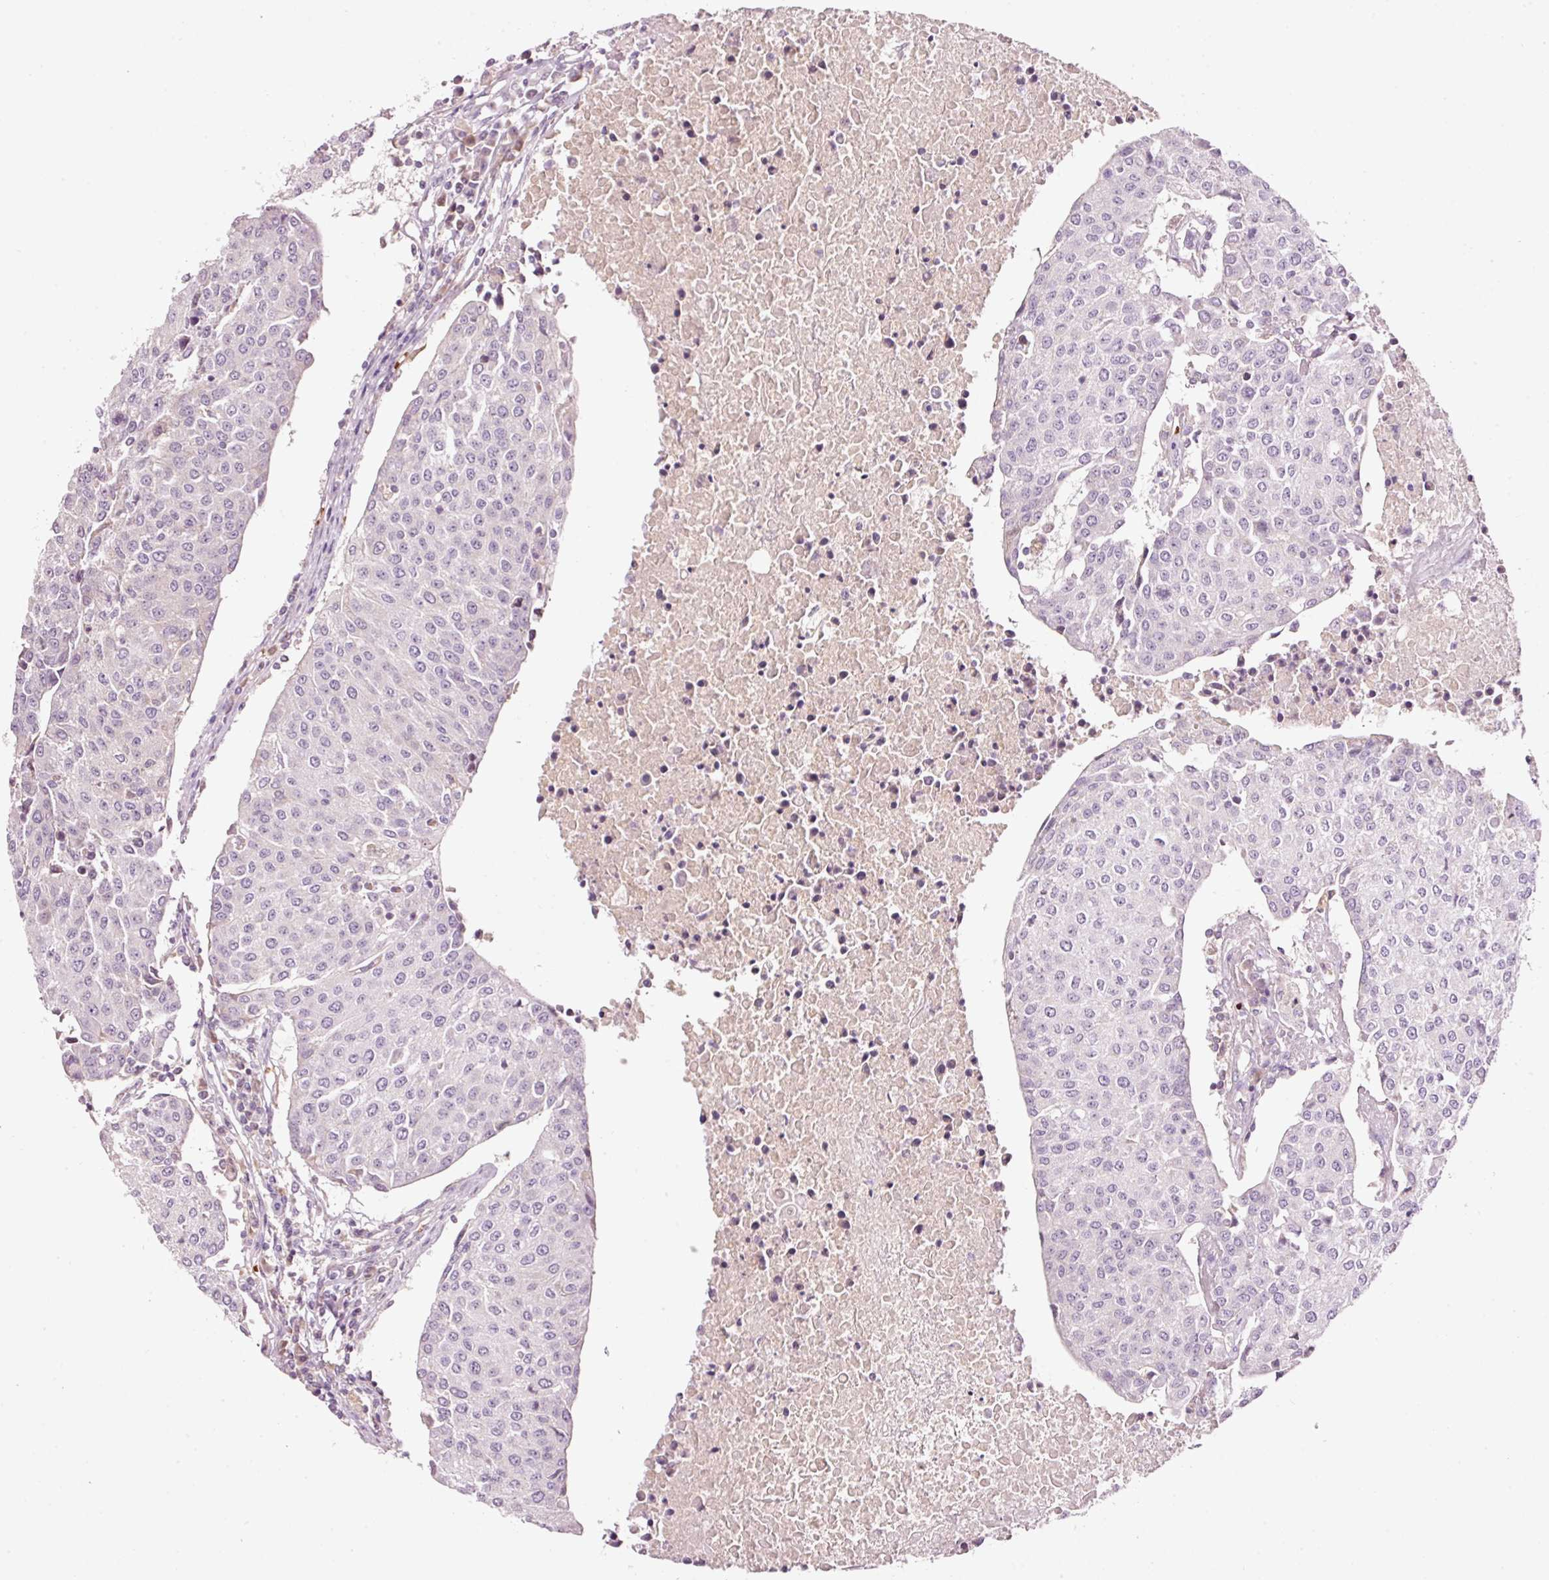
{"staining": {"intensity": "negative", "quantity": "none", "location": "none"}, "tissue": "urothelial cancer", "cell_type": "Tumor cells", "image_type": "cancer", "snomed": [{"axis": "morphology", "description": "Urothelial carcinoma, High grade"}, {"axis": "topography", "description": "Urinary bladder"}], "caption": "The image exhibits no significant positivity in tumor cells of urothelial cancer.", "gene": "LDHAL6B", "patient": {"sex": "female", "age": 85}}